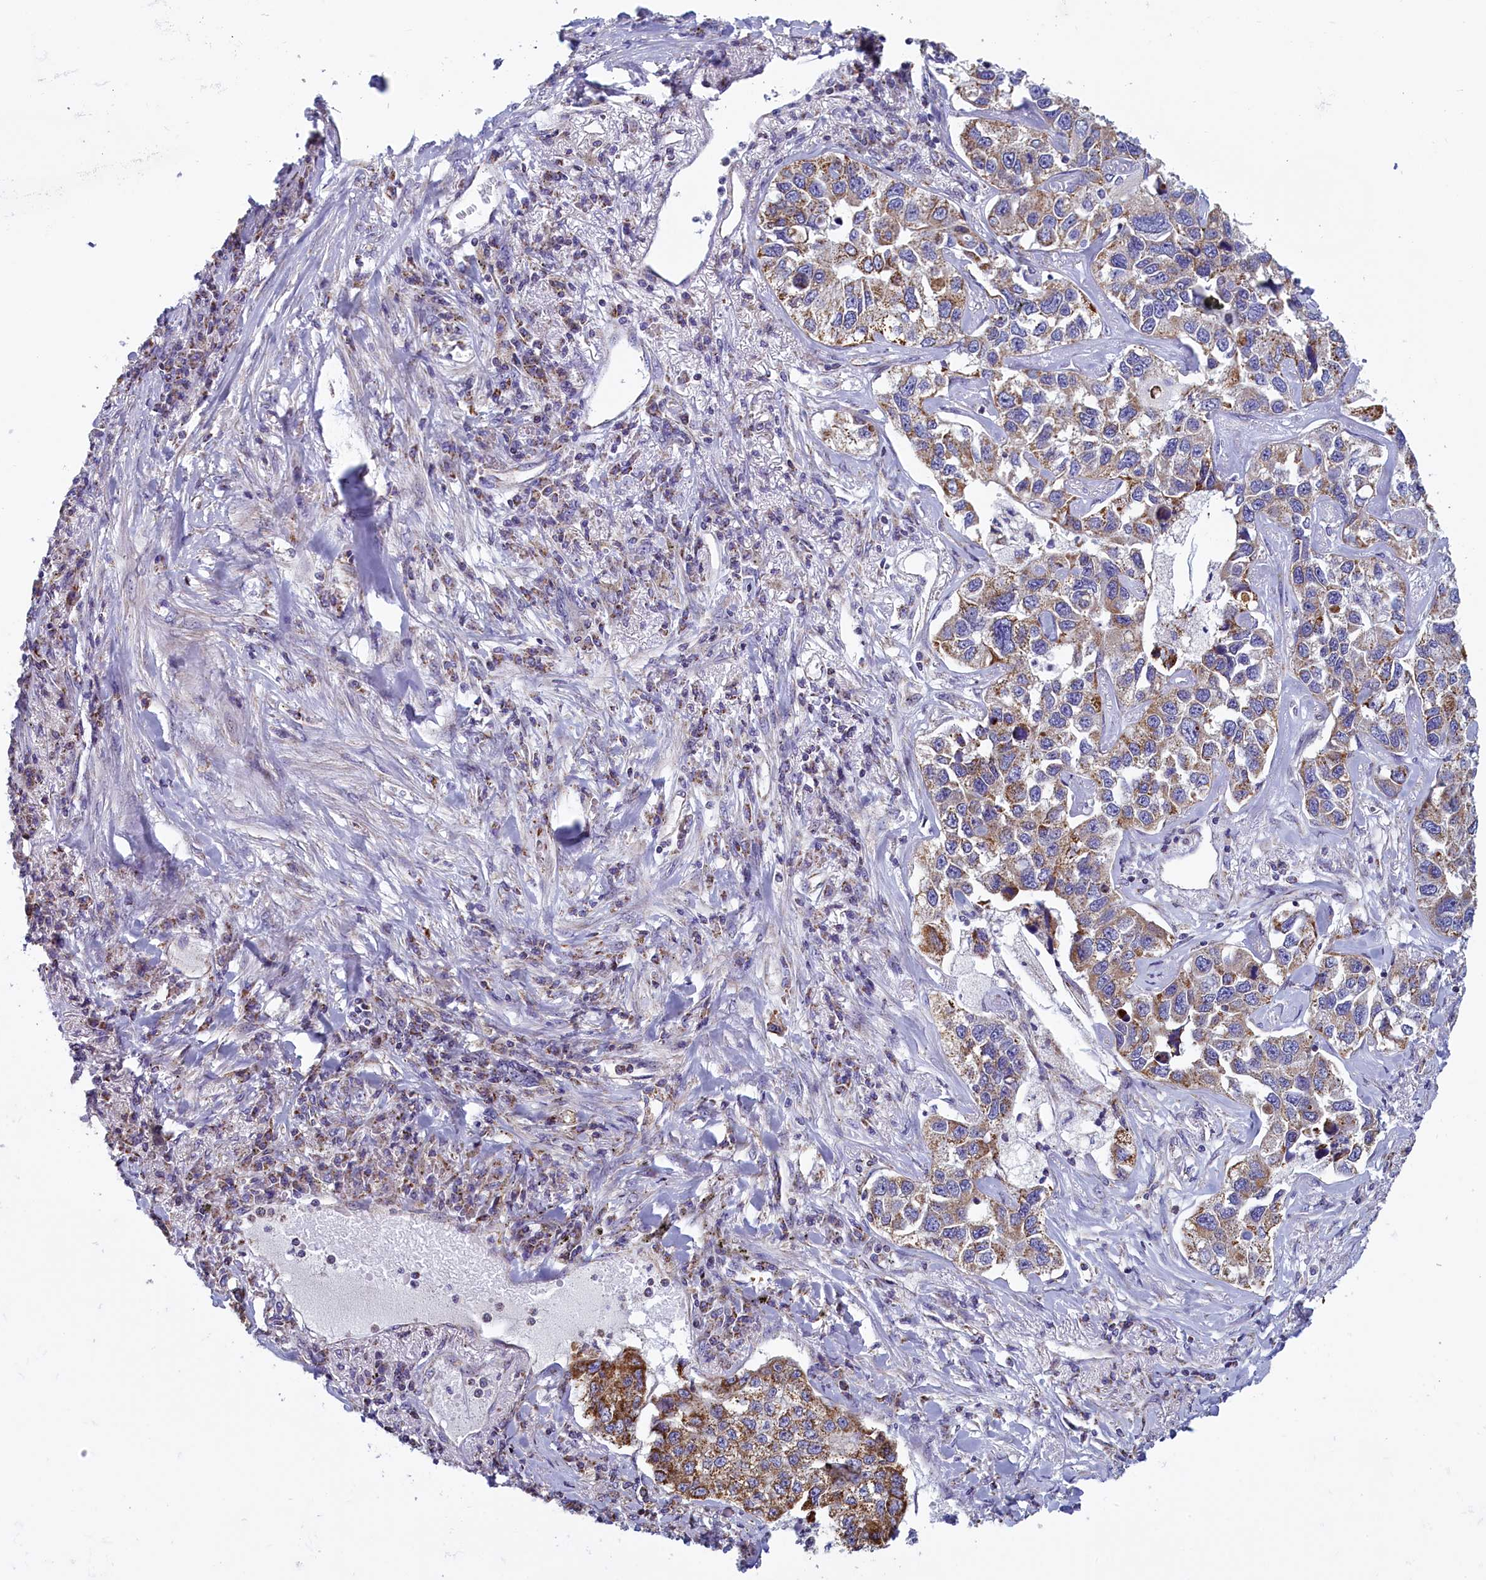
{"staining": {"intensity": "moderate", "quantity": ">75%", "location": "cytoplasmic/membranous"}, "tissue": "lung cancer", "cell_type": "Tumor cells", "image_type": "cancer", "snomed": [{"axis": "morphology", "description": "Adenocarcinoma, NOS"}, {"axis": "topography", "description": "Lung"}], "caption": "Protein expression analysis of lung cancer demonstrates moderate cytoplasmic/membranous positivity in approximately >75% of tumor cells. The staining was performed using DAB (3,3'-diaminobenzidine) to visualize the protein expression in brown, while the nuclei were stained in blue with hematoxylin (Magnification: 20x).", "gene": "IFT122", "patient": {"sex": "male", "age": 49}}